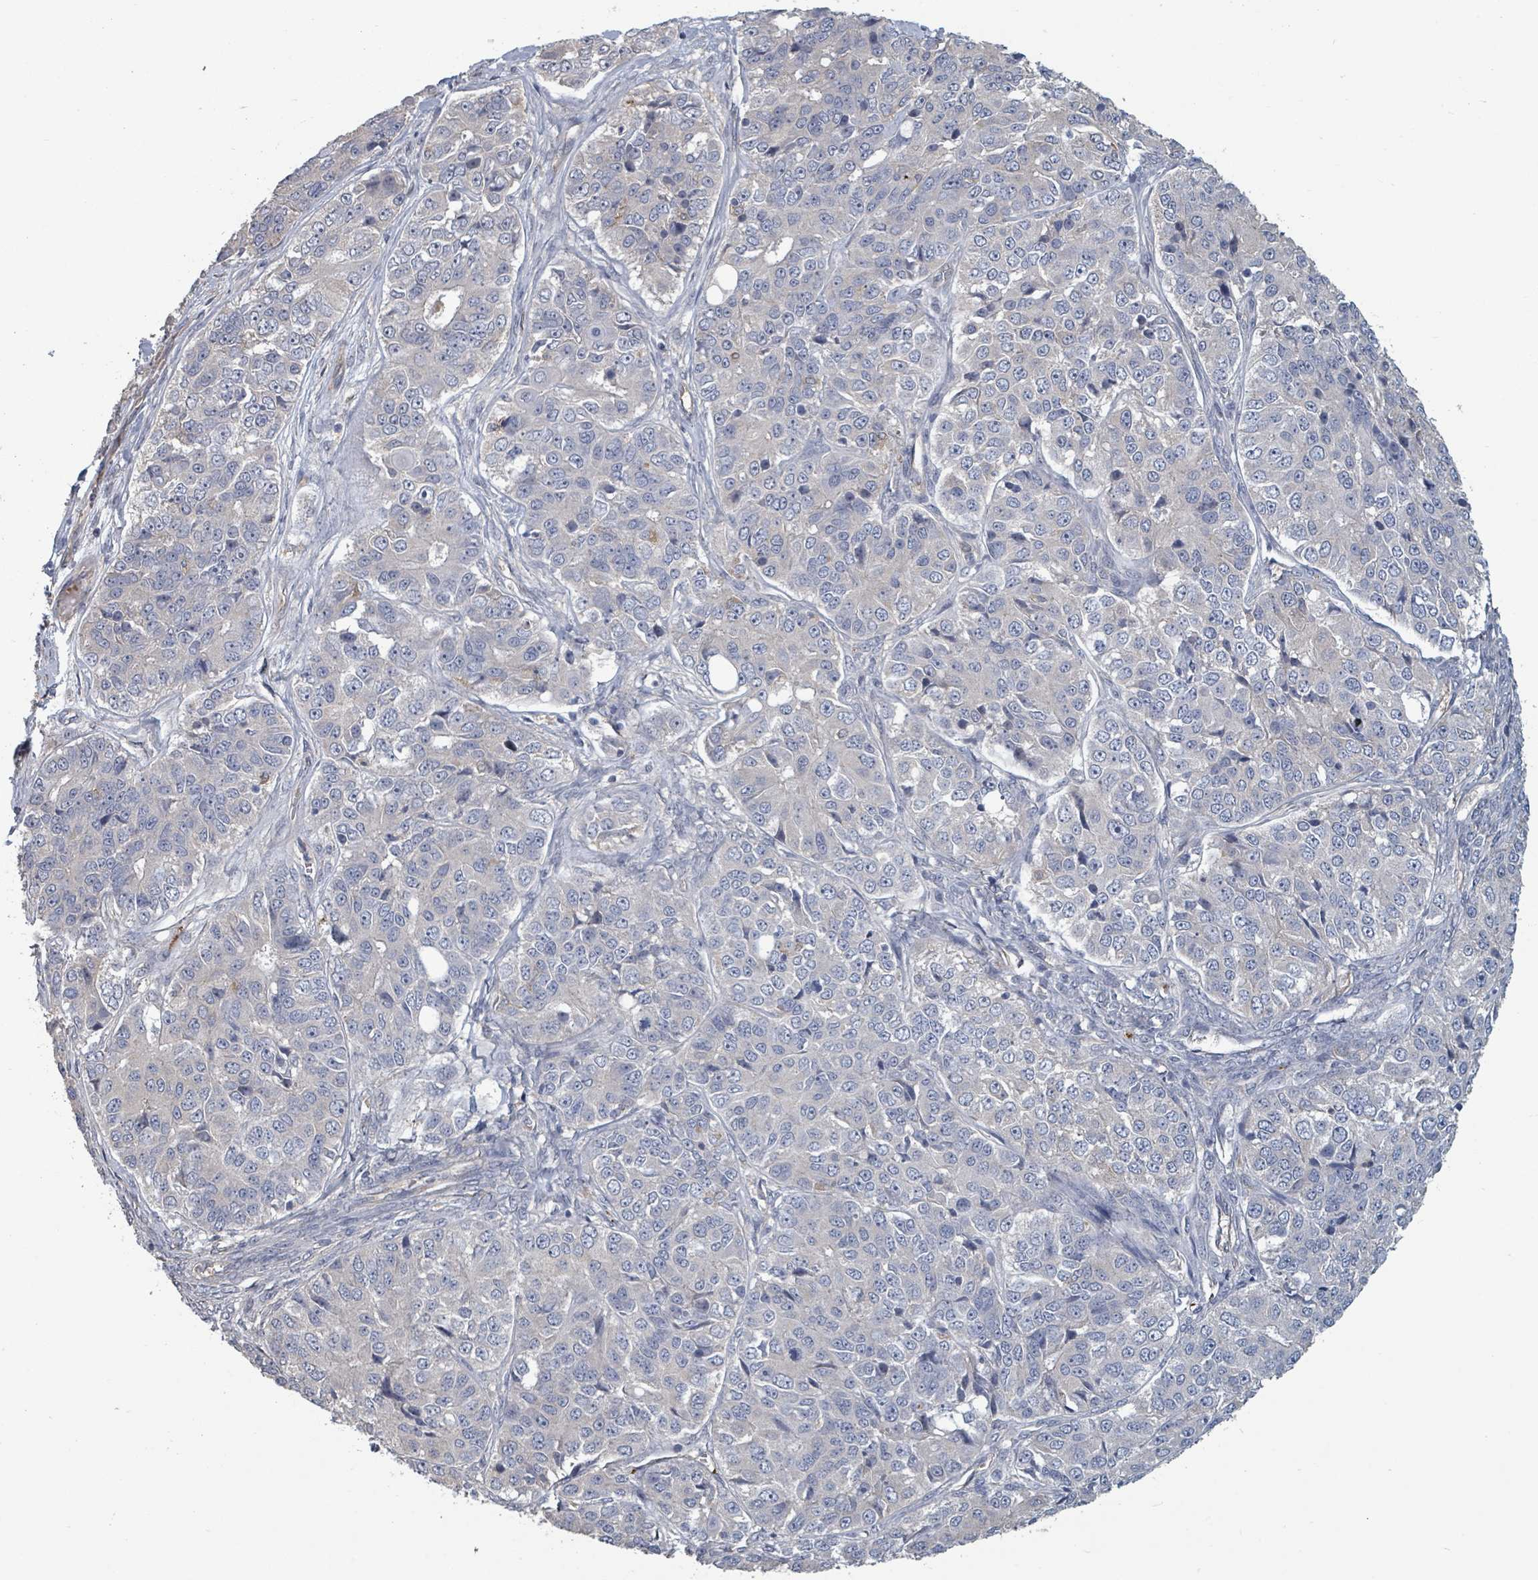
{"staining": {"intensity": "negative", "quantity": "none", "location": "none"}, "tissue": "ovarian cancer", "cell_type": "Tumor cells", "image_type": "cancer", "snomed": [{"axis": "morphology", "description": "Carcinoma, endometroid"}, {"axis": "topography", "description": "Ovary"}], "caption": "IHC photomicrograph of human ovarian endometroid carcinoma stained for a protein (brown), which shows no expression in tumor cells.", "gene": "PLAUR", "patient": {"sex": "female", "age": 51}}